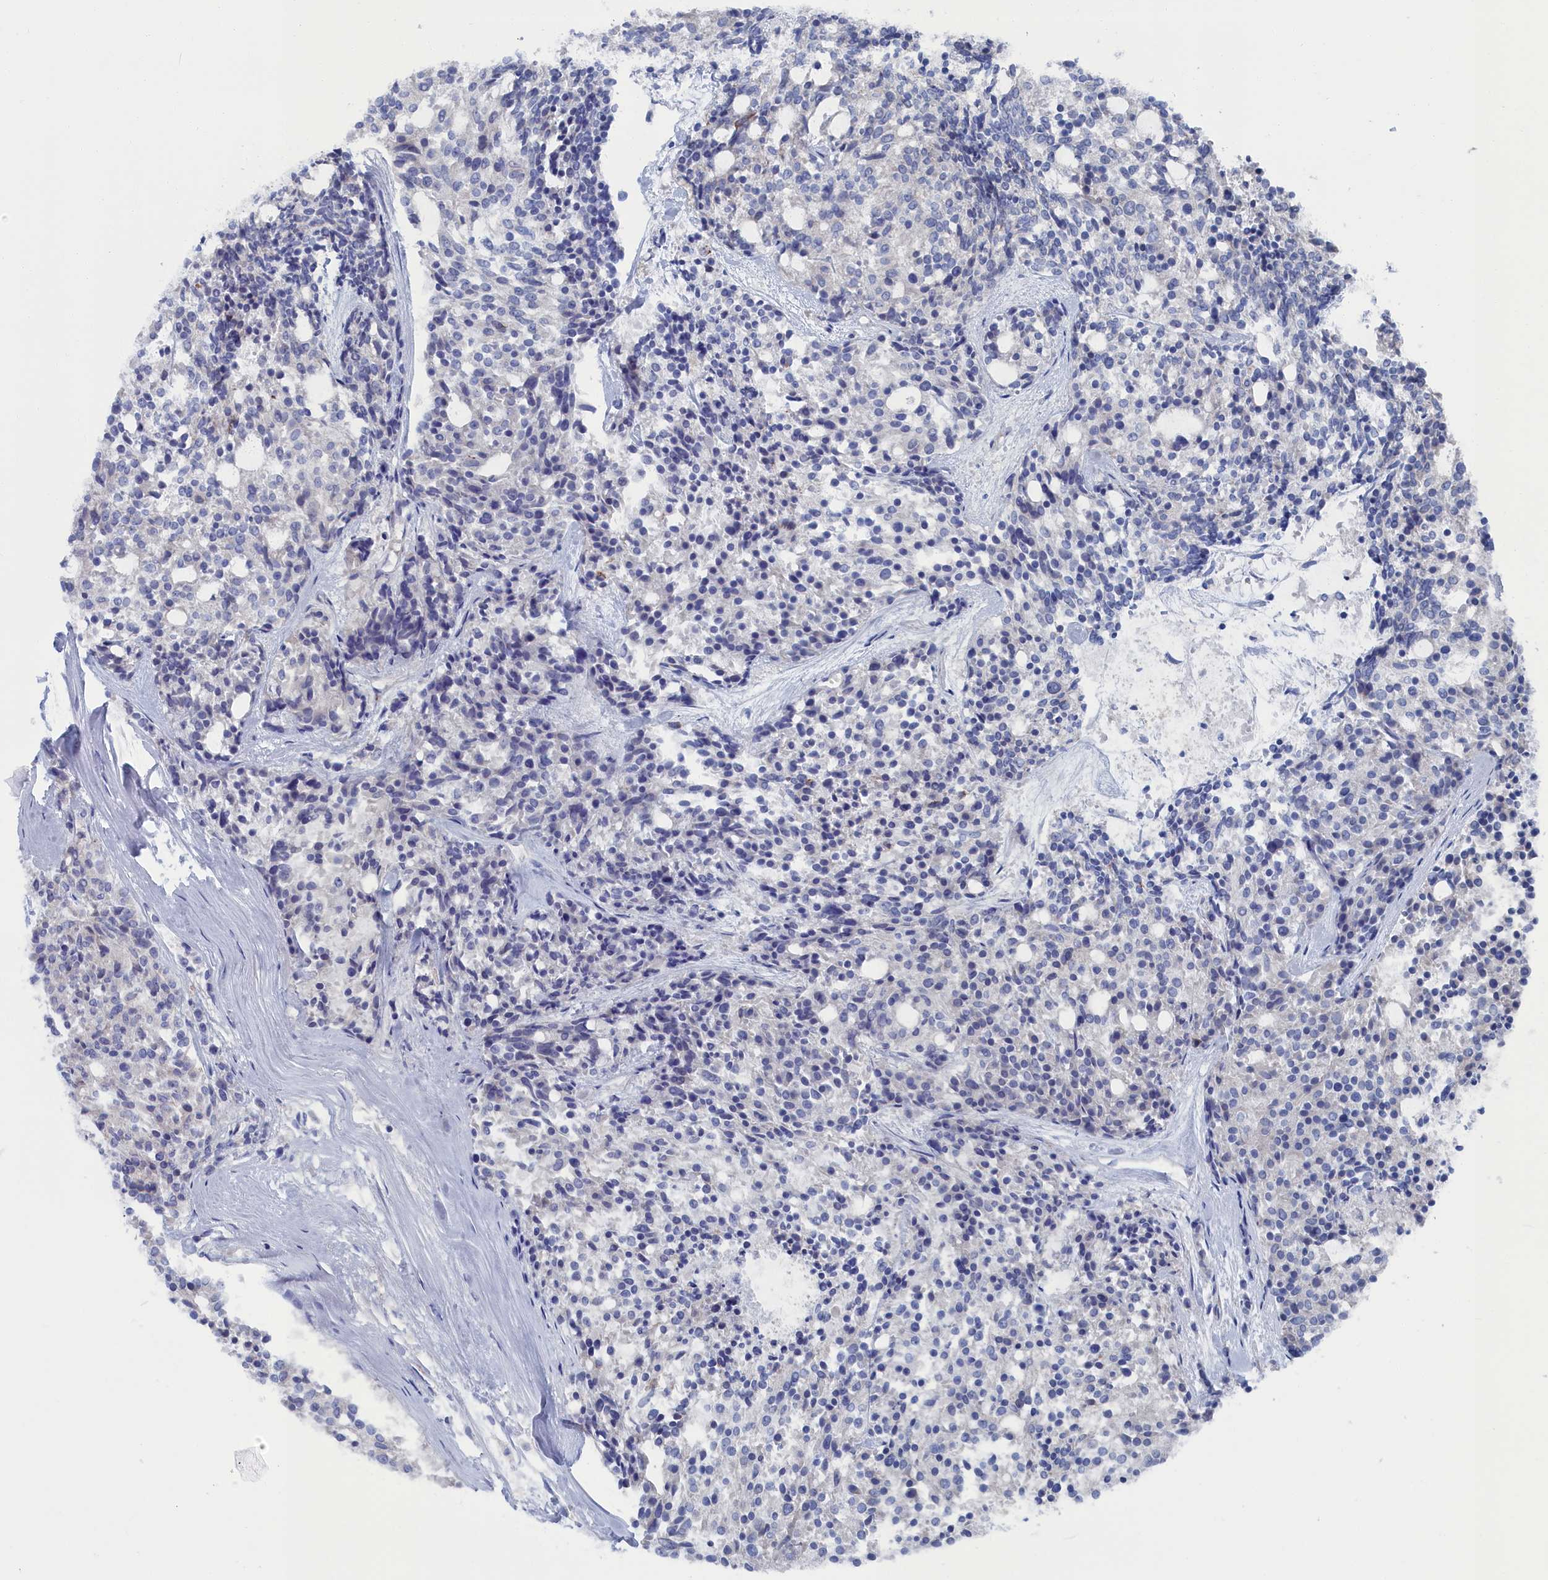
{"staining": {"intensity": "negative", "quantity": "none", "location": "none"}, "tissue": "carcinoid", "cell_type": "Tumor cells", "image_type": "cancer", "snomed": [{"axis": "morphology", "description": "Carcinoid, malignant, NOS"}, {"axis": "topography", "description": "Pancreas"}], "caption": "This is a histopathology image of IHC staining of malignant carcinoid, which shows no staining in tumor cells.", "gene": "CEND1", "patient": {"sex": "female", "age": 54}}